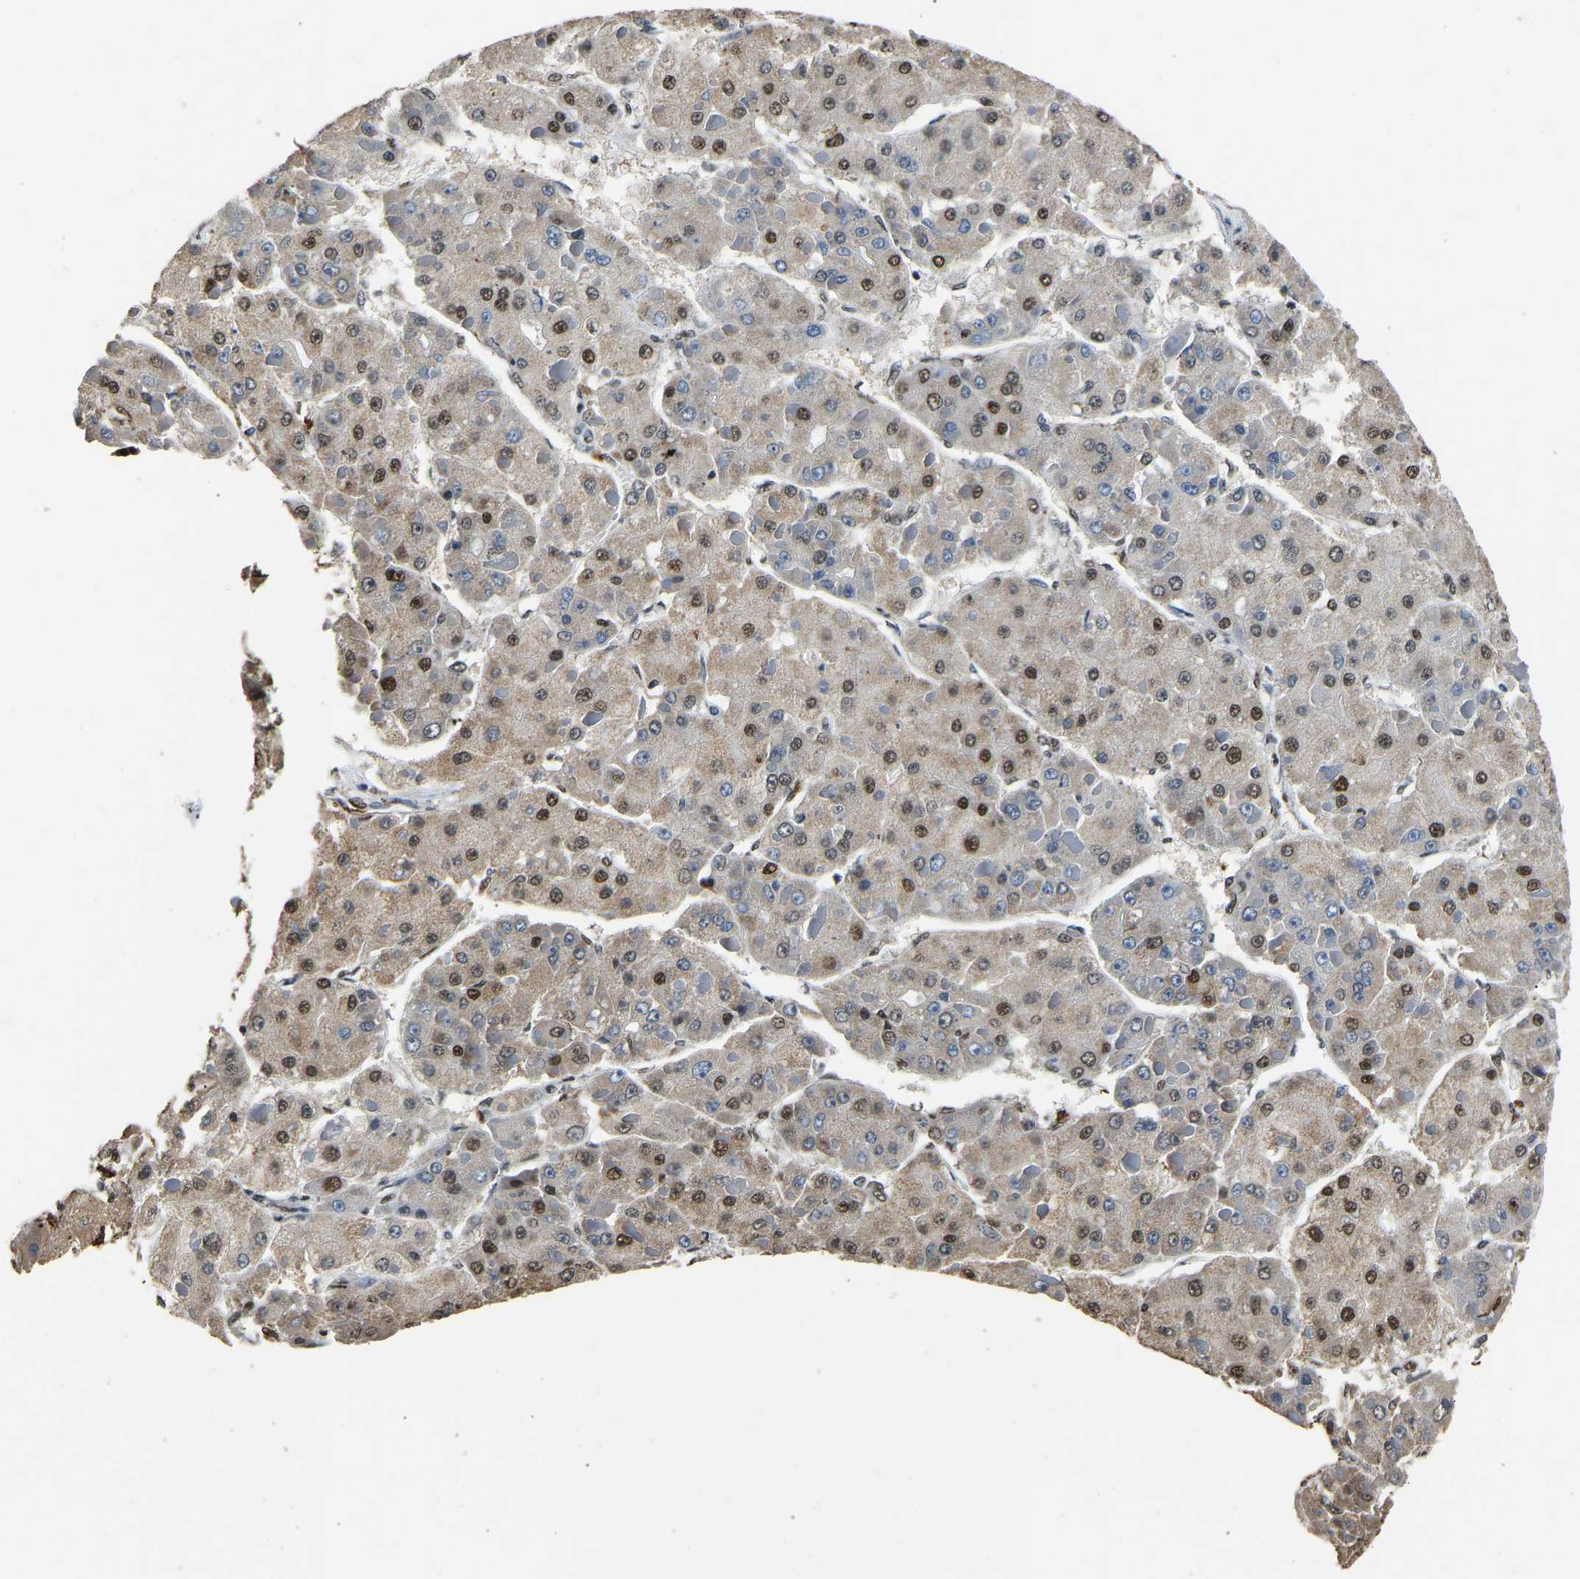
{"staining": {"intensity": "moderate", "quantity": ">75%", "location": "cytoplasmic/membranous,nuclear"}, "tissue": "liver cancer", "cell_type": "Tumor cells", "image_type": "cancer", "snomed": [{"axis": "morphology", "description": "Carcinoma, Hepatocellular, NOS"}, {"axis": "topography", "description": "Liver"}], "caption": "Approximately >75% of tumor cells in liver cancer (hepatocellular carcinoma) display moderate cytoplasmic/membranous and nuclear protein staining as visualized by brown immunohistochemical staining.", "gene": "SAFB", "patient": {"sex": "female", "age": 73}}